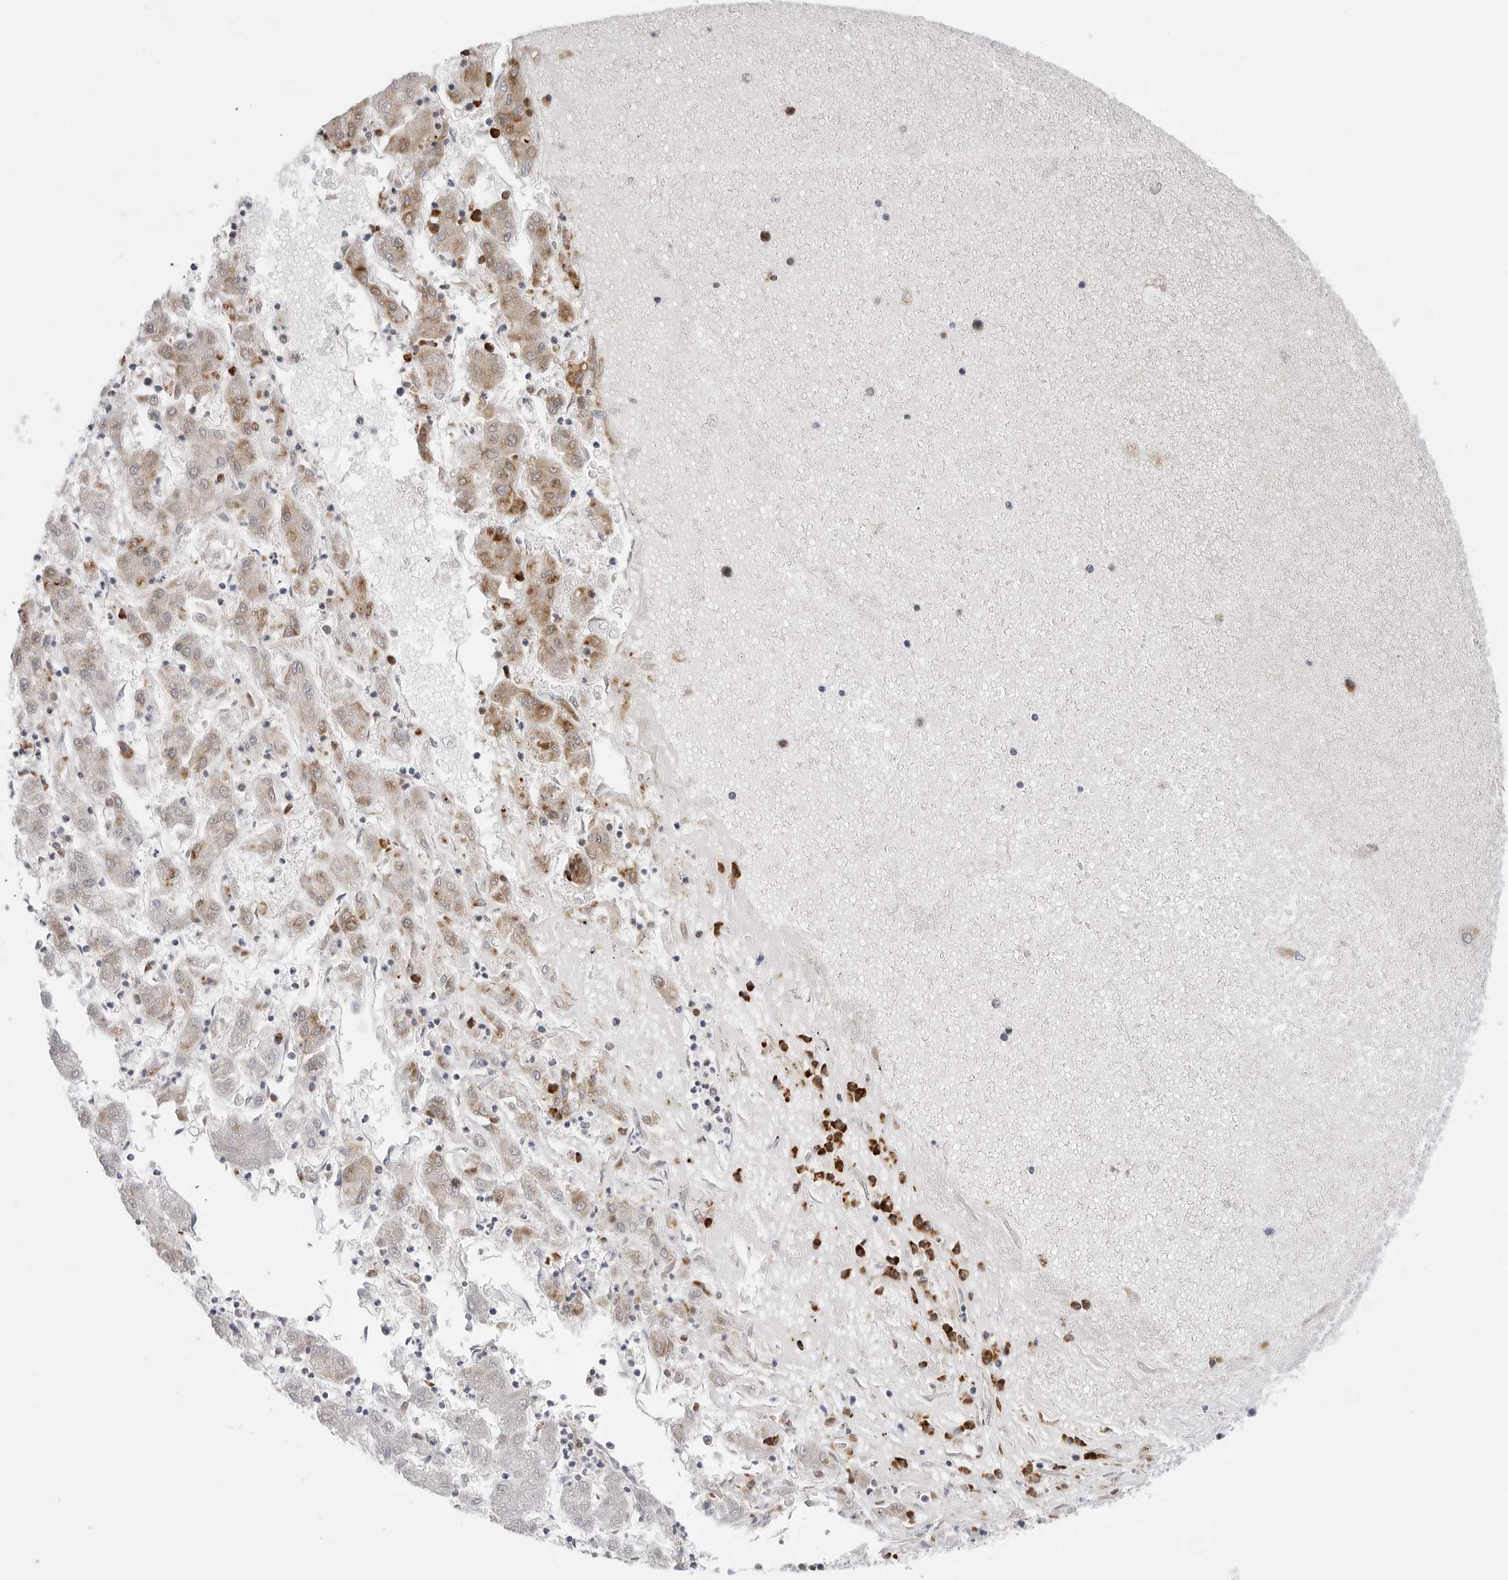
{"staining": {"intensity": "moderate", "quantity": "25%-75%", "location": "cytoplasmic/membranous"}, "tissue": "liver cancer", "cell_type": "Tumor cells", "image_type": "cancer", "snomed": [{"axis": "morphology", "description": "Carcinoma, Hepatocellular, NOS"}, {"axis": "topography", "description": "Liver"}], "caption": "This is an image of immunohistochemistry staining of hepatocellular carcinoma (liver), which shows moderate positivity in the cytoplasmic/membranous of tumor cells.", "gene": "RPN1", "patient": {"sex": "male", "age": 72}}